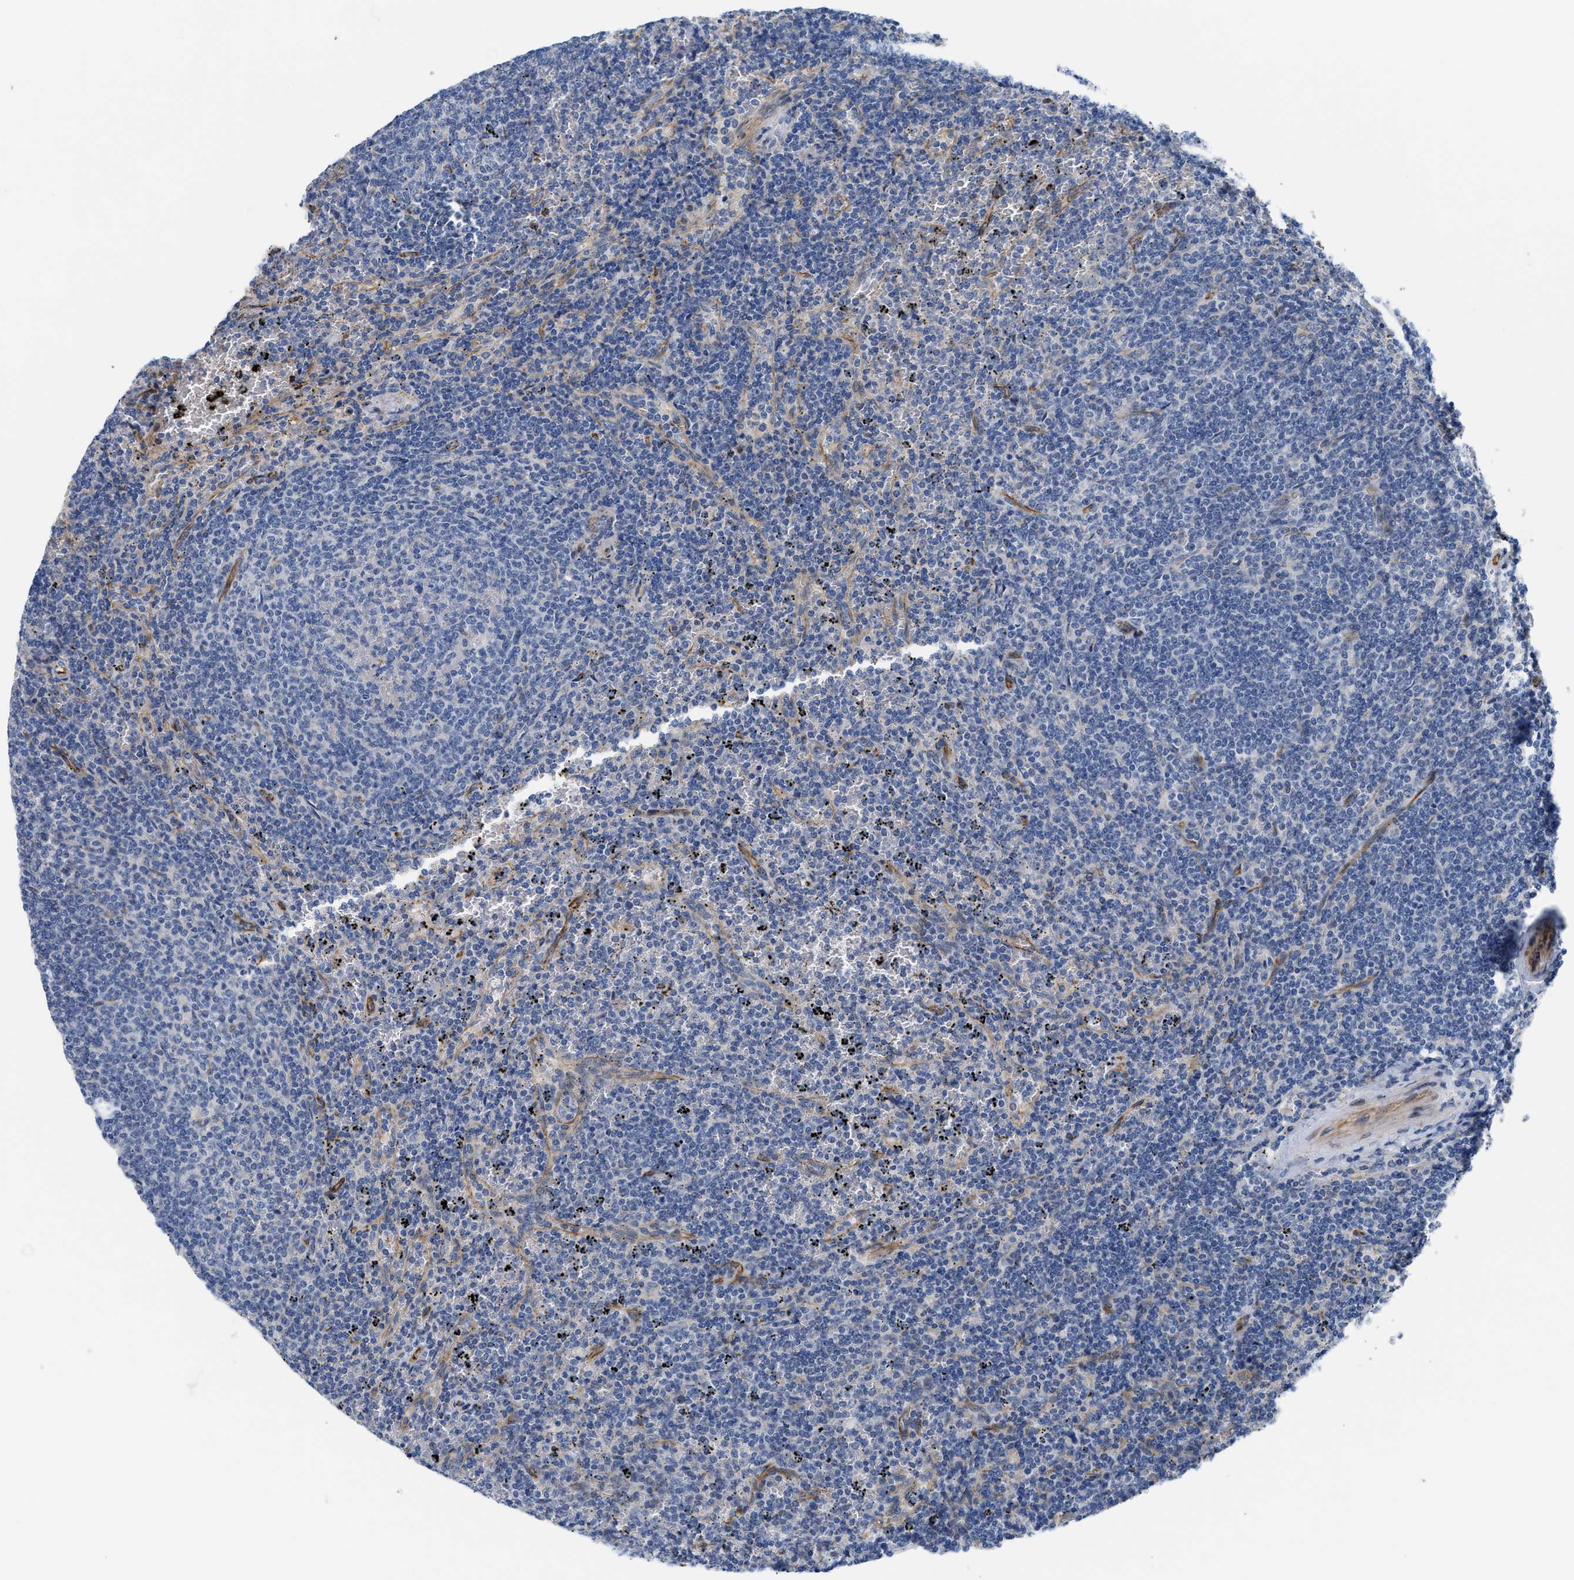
{"staining": {"intensity": "negative", "quantity": "none", "location": "none"}, "tissue": "lymphoma", "cell_type": "Tumor cells", "image_type": "cancer", "snomed": [{"axis": "morphology", "description": "Malignant lymphoma, non-Hodgkin's type, Low grade"}, {"axis": "topography", "description": "Spleen"}], "caption": "This image is of lymphoma stained with immunohistochemistry to label a protein in brown with the nuclei are counter-stained blue. There is no positivity in tumor cells. (DAB immunohistochemistry visualized using brightfield microscopy, high magnification).", "gene": "TFPI", "patient": {"sex": "female", "age": 50}}